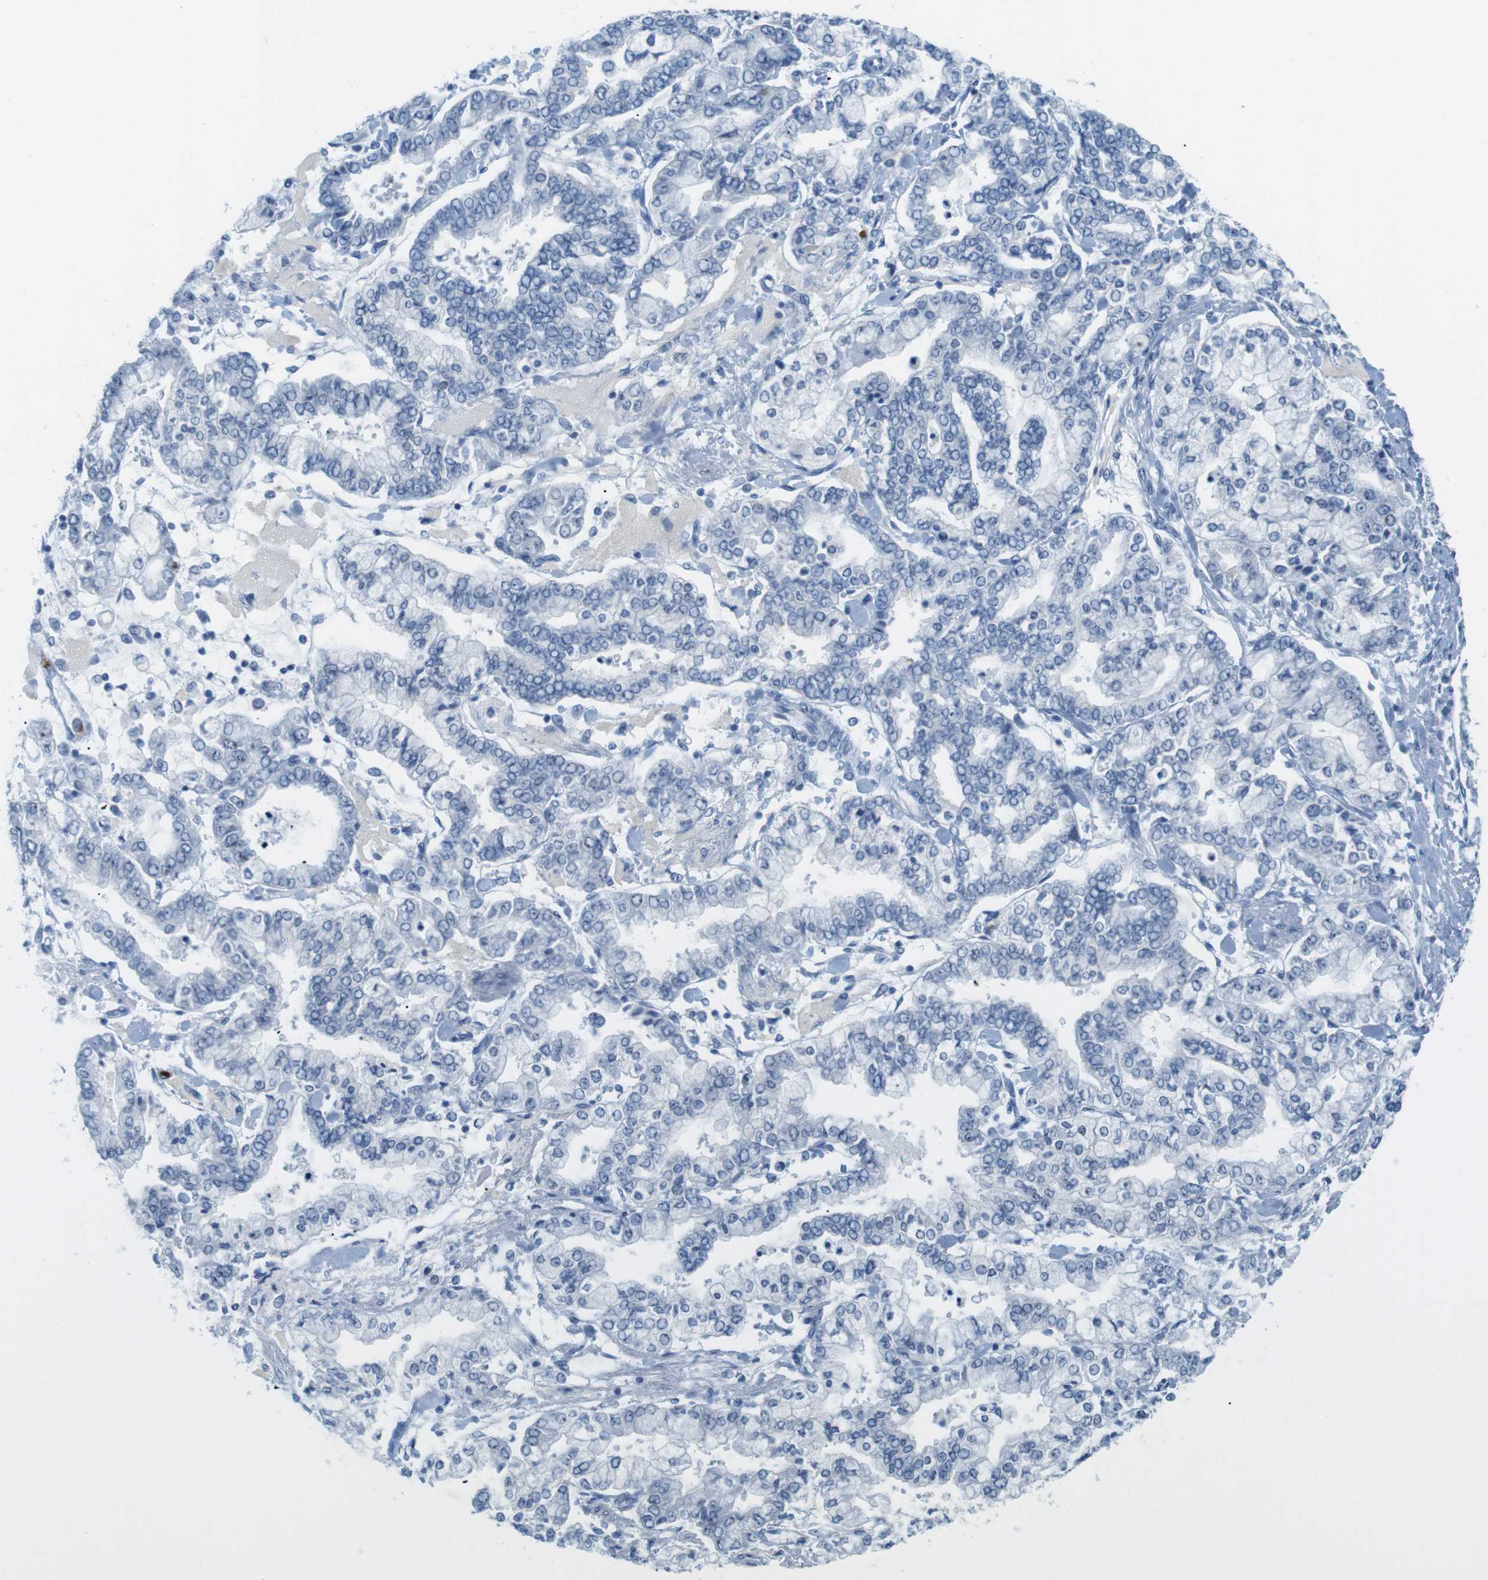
{"staining": {"intensity": "negative", "quantity": "none", "location": "none"}, "tissue": "stomach cancer", "cell_type": "Tumor cells", "image_type": "cancer", "snomed": [{"axis": "morphology", "description": "Normal tissue, NOS"}, {"axis": "morphology", "description": "Adenocarcinoma, NOS"}, {"axis": "topography", "description": "Stomach, upper"}, {"axis": "topography", "description": "Stomach"}], "caption": "This is a photomicrograph of immunohistochemistry (IHC) staining of stomach cancer (adenocarcinoma), which shows no positivity in tumor cells. (DAB IHC with hematoxylin counter stain).", "gene": "MCEMP1", "patient": {"sex": "male", "age": 76}}